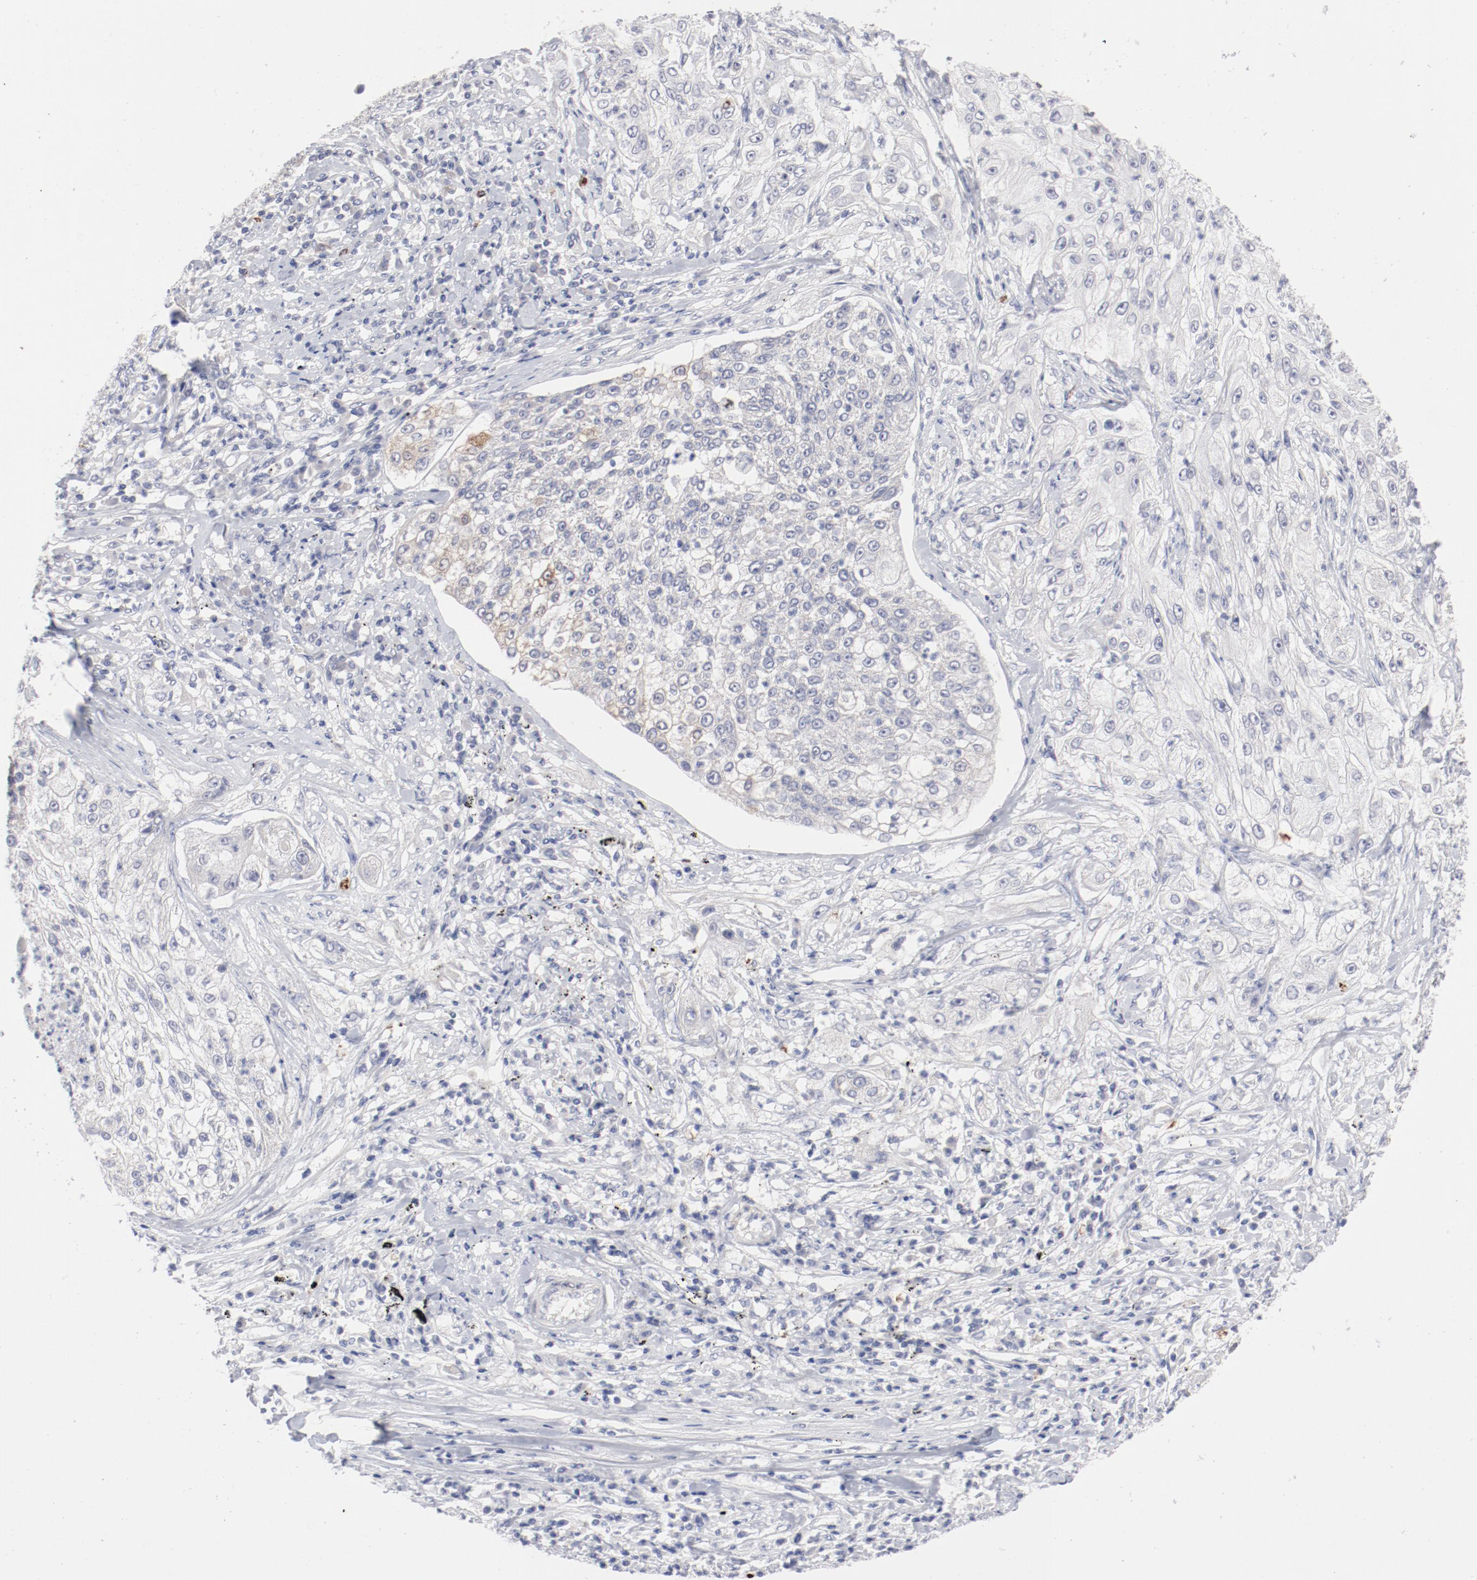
{"staining": {"intensity": "weak", "quantity": "<25%", "location": "cytoplasmic/membranous"}, "tissue": "lung cancer", "cell_type": "Tumor cells", "image_type": "cancer", "snomed": [{"axis": "morphology", "description": "Inflammation, NOS"}, {"axis": "morphology", "description": "Squamous cell carcinoma, NOS"}, {"axis": "topography", "description": "Lymph node"}, {"axis": "topography", "description": "Soft tissue"}, {"axis": "topography", "description": "Lung"}], "caption": "DAB (3,3'-diaminobenzidine) immunohistochemical staining of human lung cancer exhibits no significant staining in tumor cells.", "gene": "SH3BGR", "patient": {"sex": "male", "age": 66}}